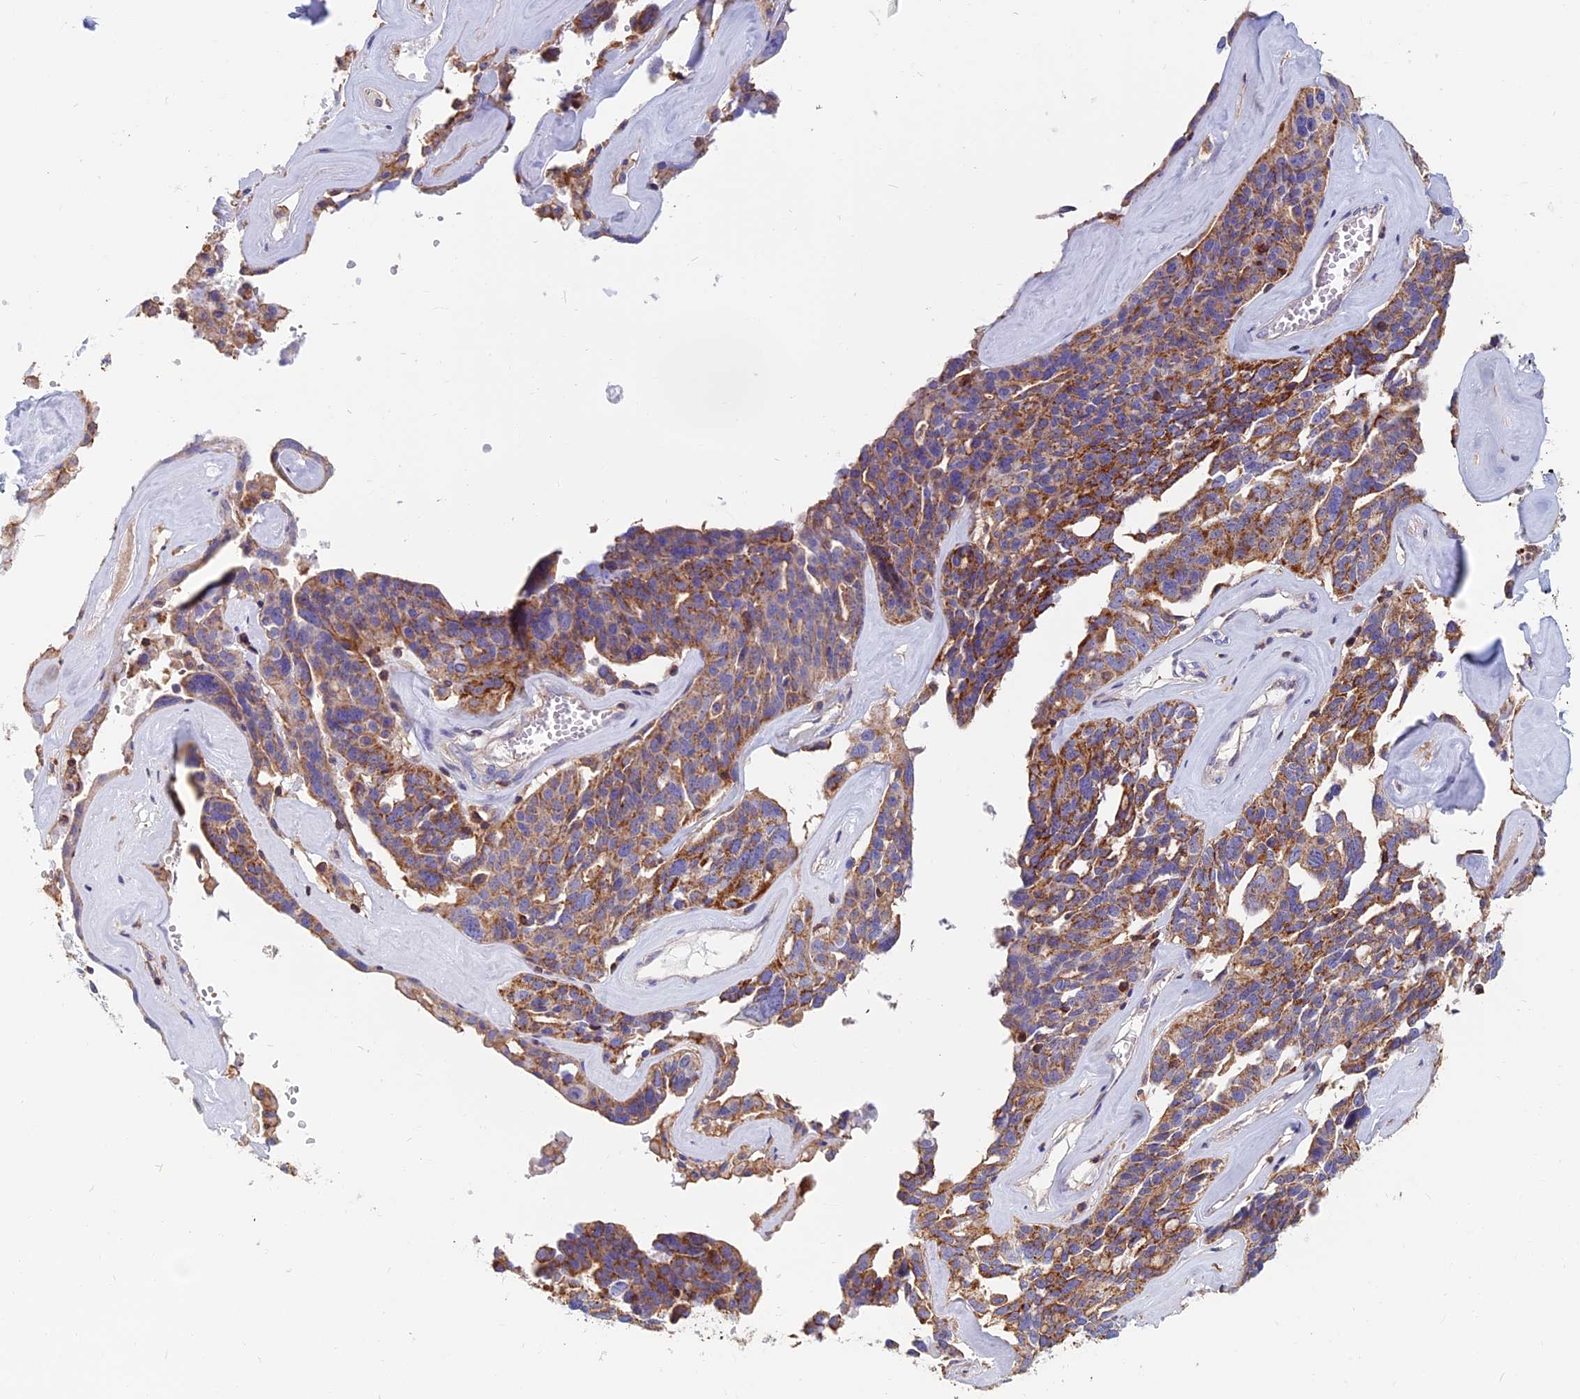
{"staining": {"intensity": "moderate", "quantity": ">75%", "location": "cytoplasmic/membranous"}, "tissue": "ovarian cancer", "cell_type": "Tumor cells", "image_type": "cancer", "snomed": [{"axis": "morphology", "description": "Cystadenocarcinoma, serous, NOS"}, {"axis": "topography", "description": "Ovary"}], "caption": "Ovarian cancer (serous cystadenocarcinoma) stained with a brown dye displays moderate cytoplasmic/membranous positive positivity in about >75% of tumor cells.", "gene": "HSD17B8", "patient": {"sex": "female", "age": 59}}